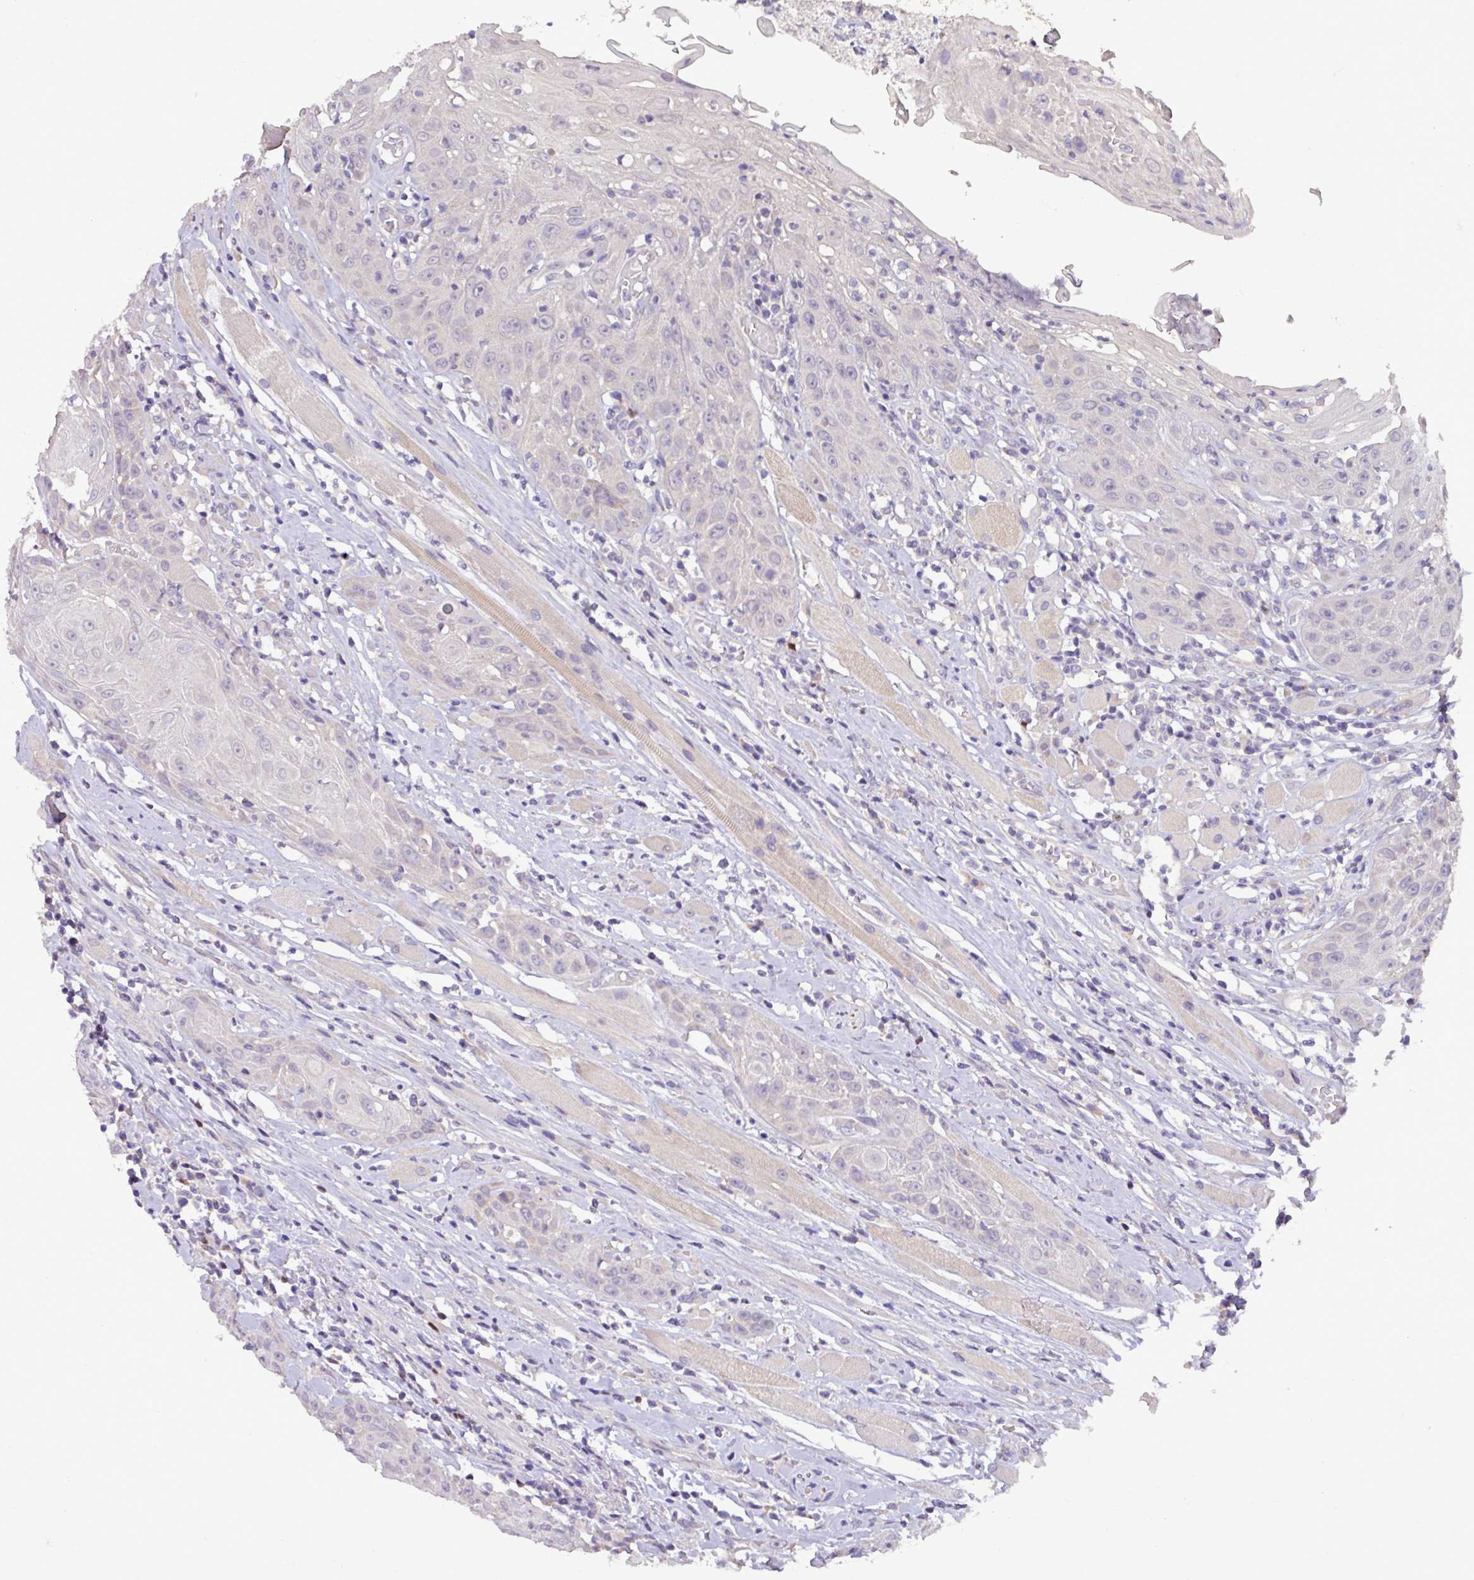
{"staining": {"intensity": "negative", "quantity": "none", "location": "none"}, "tissue": "head and neck cancer", "cell_type": "Tumor cells", "image_type": "cancer", "snomed": [{"axis": "morphology", "description": "Squamous cell carcinoma, NOS"}, {"axis": "topography", "description": "Head-Neck"}], "caption": "Head and neck cancer (squamous cell carcinoma) was stained to show a protein in brown. There is no significant expression in tumor cells.", "gene": "PAX8", "patient": {"sex": "female", "age": 59}}